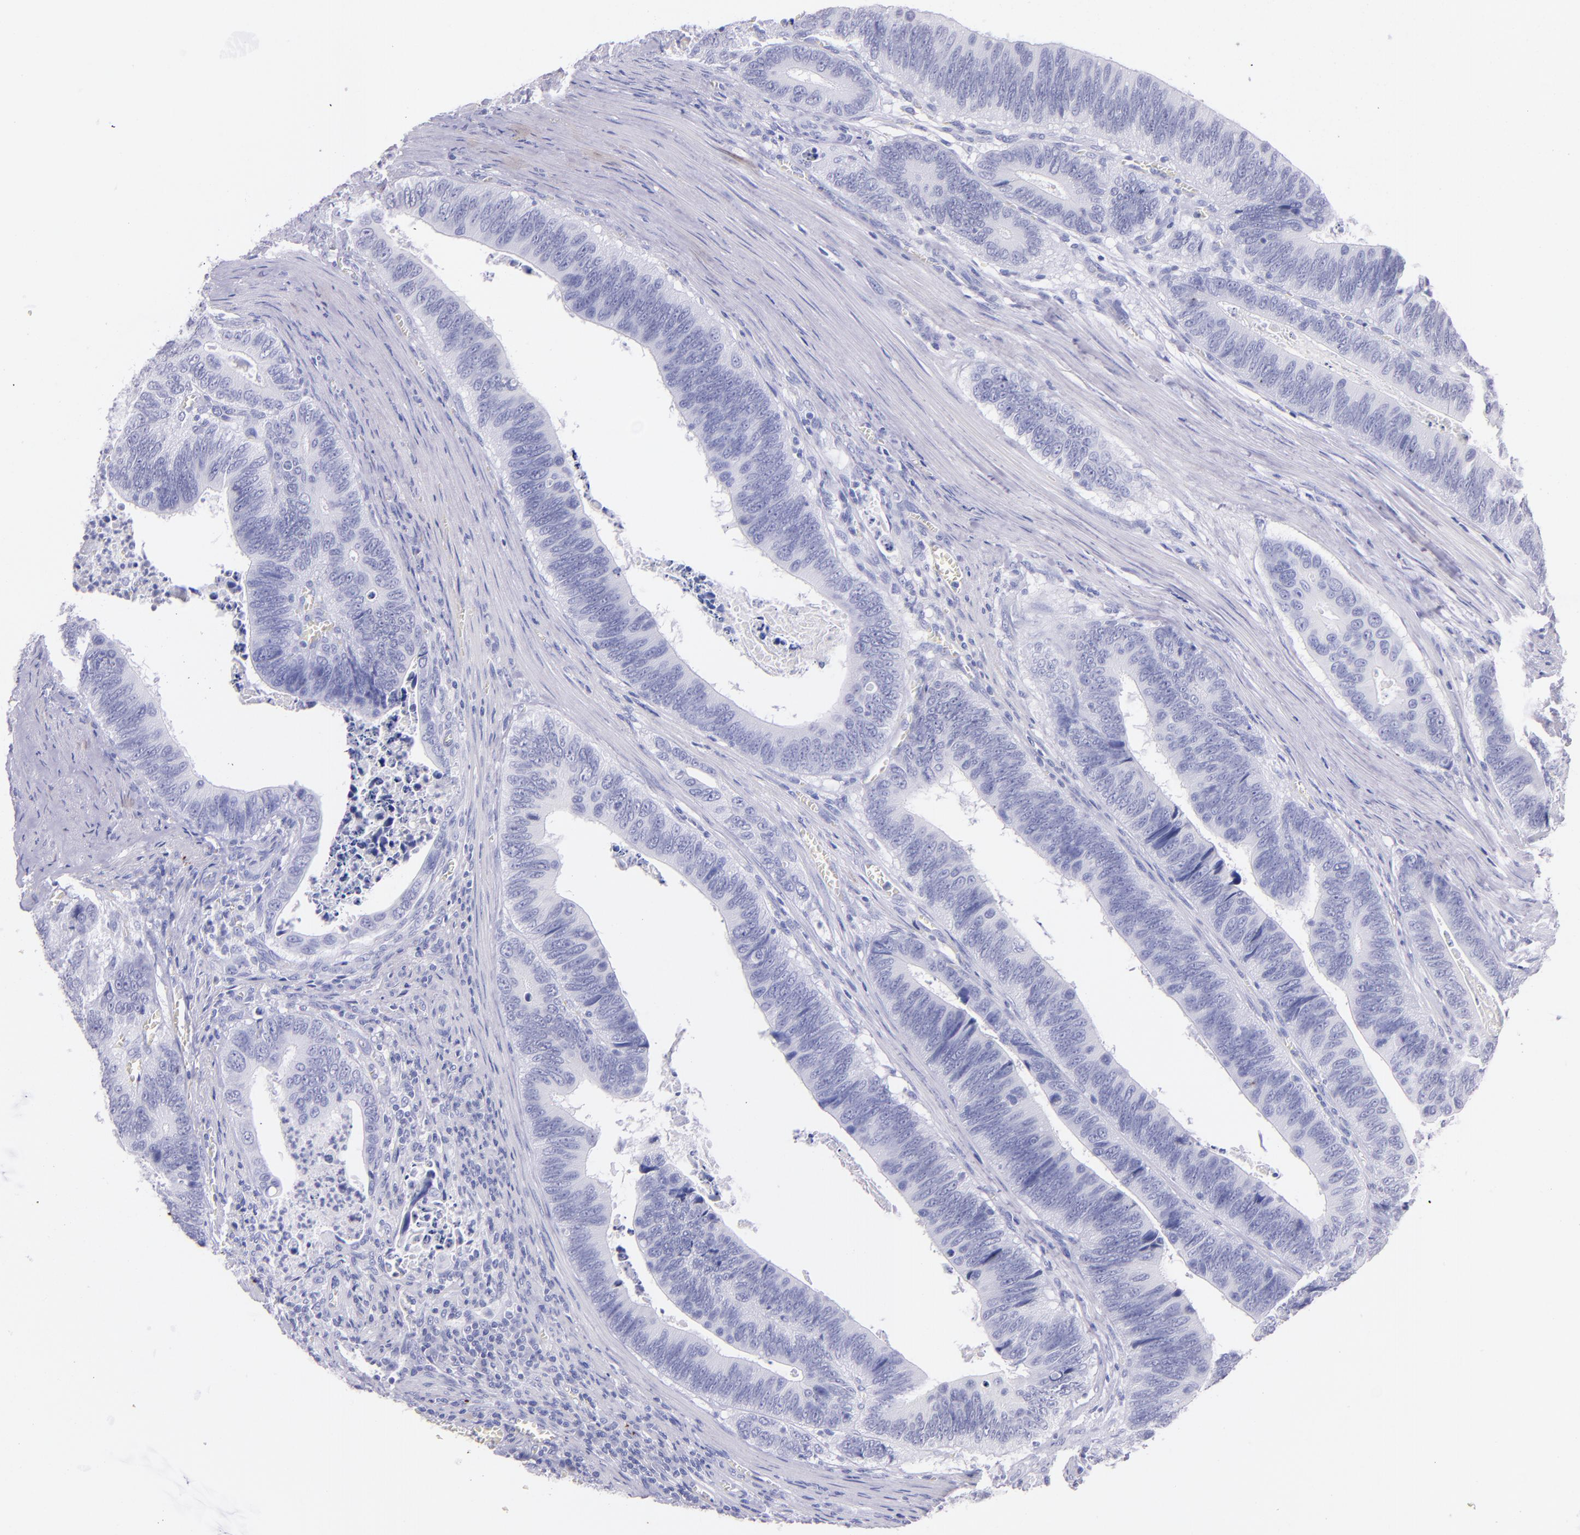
{"staining": {"intensity": "negative", "quantity": "none", "location": "none"}, "tissue": "colorectal cancer", "cell_type": "Tumor cells", "image_type": "cancer", "snomed": [{"axis": "morphology", "description": "Adenocarcinoma, NOS"}, {"axis": "topography", "description": "Colon"}], "caption": "DAB (3,3'-diaminobenzidine) immunohistochemical staining of human colorectal adenocarcinoma reveals no significant staining in tumor cells. (Immunohistochemistry, brightfield microscopy, high magnification).", "gene": "UCHL1", "patient": {"sex": "male", "age": 72}}